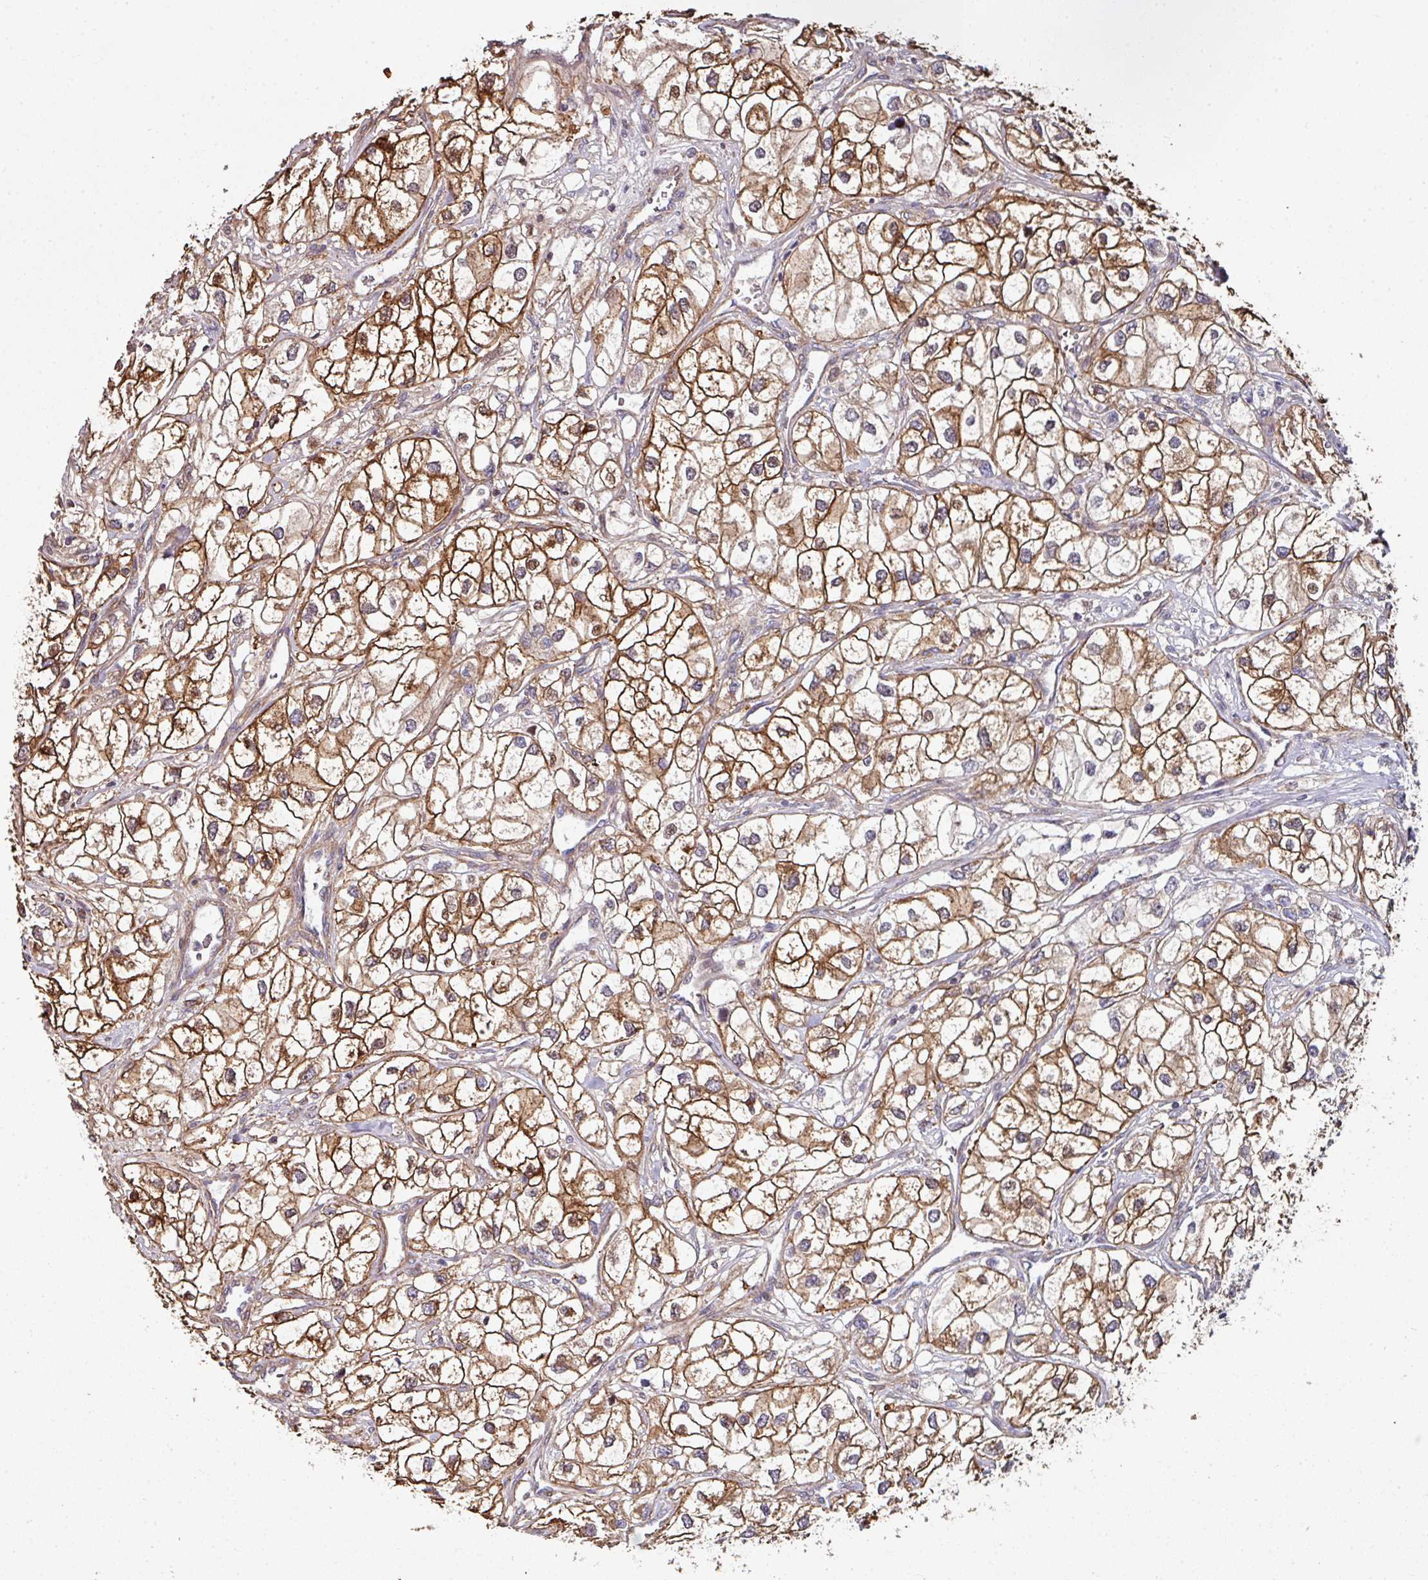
{"staining": {"intensity": "strong", "quantity": ">75%", "location": "cytoplasmic/membranous,nuclear"}, "tissue": "renal cancer", "cell_type": "Tumor cells", "image_type": "cancer", "snomed": [{"axis": "morphology", "description": "Adenocarcinoma, NOS"}, {"axis": "topography", "description": "Kidney"}], "caption": "Adenocarcinoma (renal) stained for a protein (brown) exhibits strong cytoplasmic/membranous and nuclear positive expression in approximately >75% of tumor cells.", "gene": "ANO9", "patient": {"sex": "male", "age": 59}}